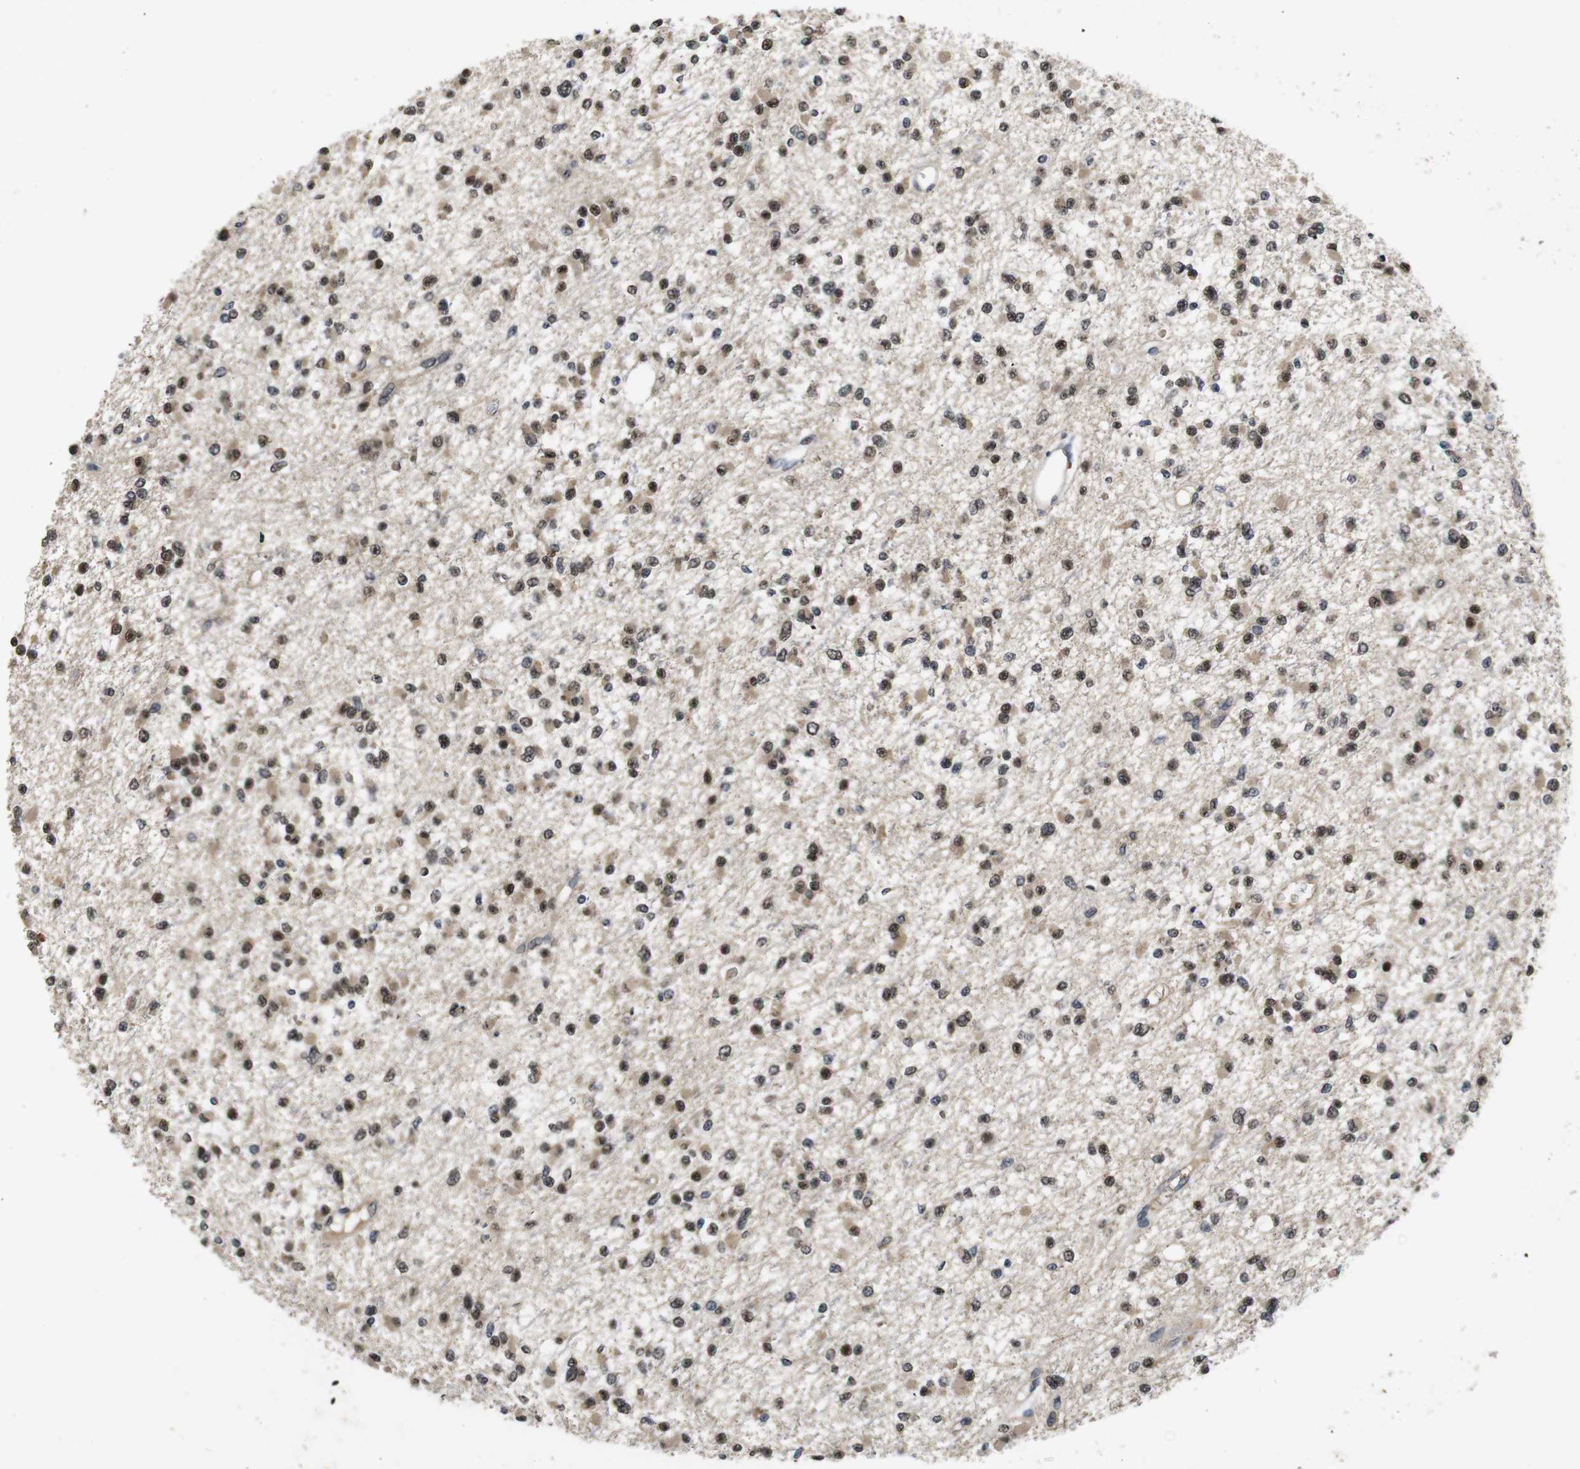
{"staining": {"intensity": "moderate", "quantity": ">75%", "location": "cytoplasmic/membranous,nuclear"}, "tissue": "glioma", "cell_type": "Tumor cells", "image_type": "cancer", "snomed": [{"axis": "morphology", "description": "Glioma, malignant, Low grade"}, {"axis": "topography", "description": "Brain"}], "caption": "IHC image of human glioma stained for a protein (brown), which exhibits medium levels of moderate cytoplasmic/membranous and nuclear positivity in approximately >75% of tumor cells.", "gene": "ZBTB46", "patient": {"sex": "female", "age": 22}}